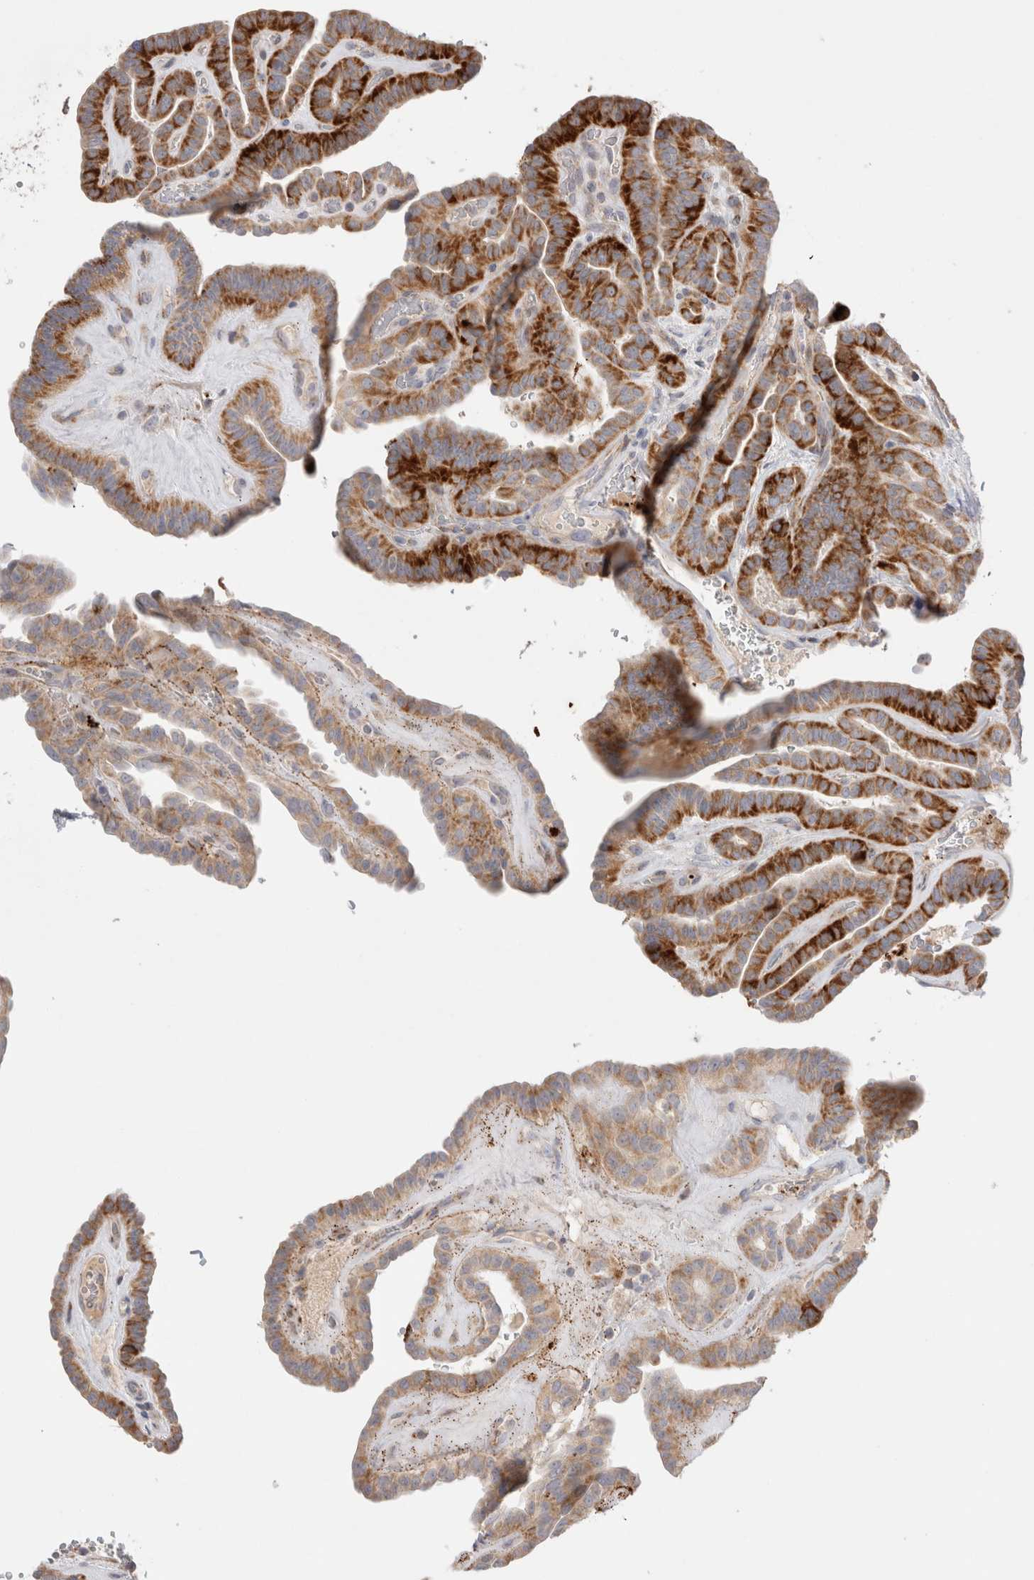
{"staining": {"intensity": "strong", "quantity": ">75%", "location": "cytoplasmic/membranous"}, "tissue": "thyroid cancer", "cell_type": "Tumor cells", "image_type": "cancer", "snomed": [{"axis": "morphology", "description": "Papillary adenocarcinoma, NOS"}, {"axis": "topography", "description": "Thyroid gland"}], "caption": "A micrograph of human papillary adenocarcinoma (thyroid) stained for a protein shows strong cytoplasmic/membranous brown staining in tumor cells. (Stains: DAB in brown, nuclei in blue, Microscopy: brightfield microscopy at high magnification).", "gene": "CHADL", "patient": {"sex": "male", "age": 77}}